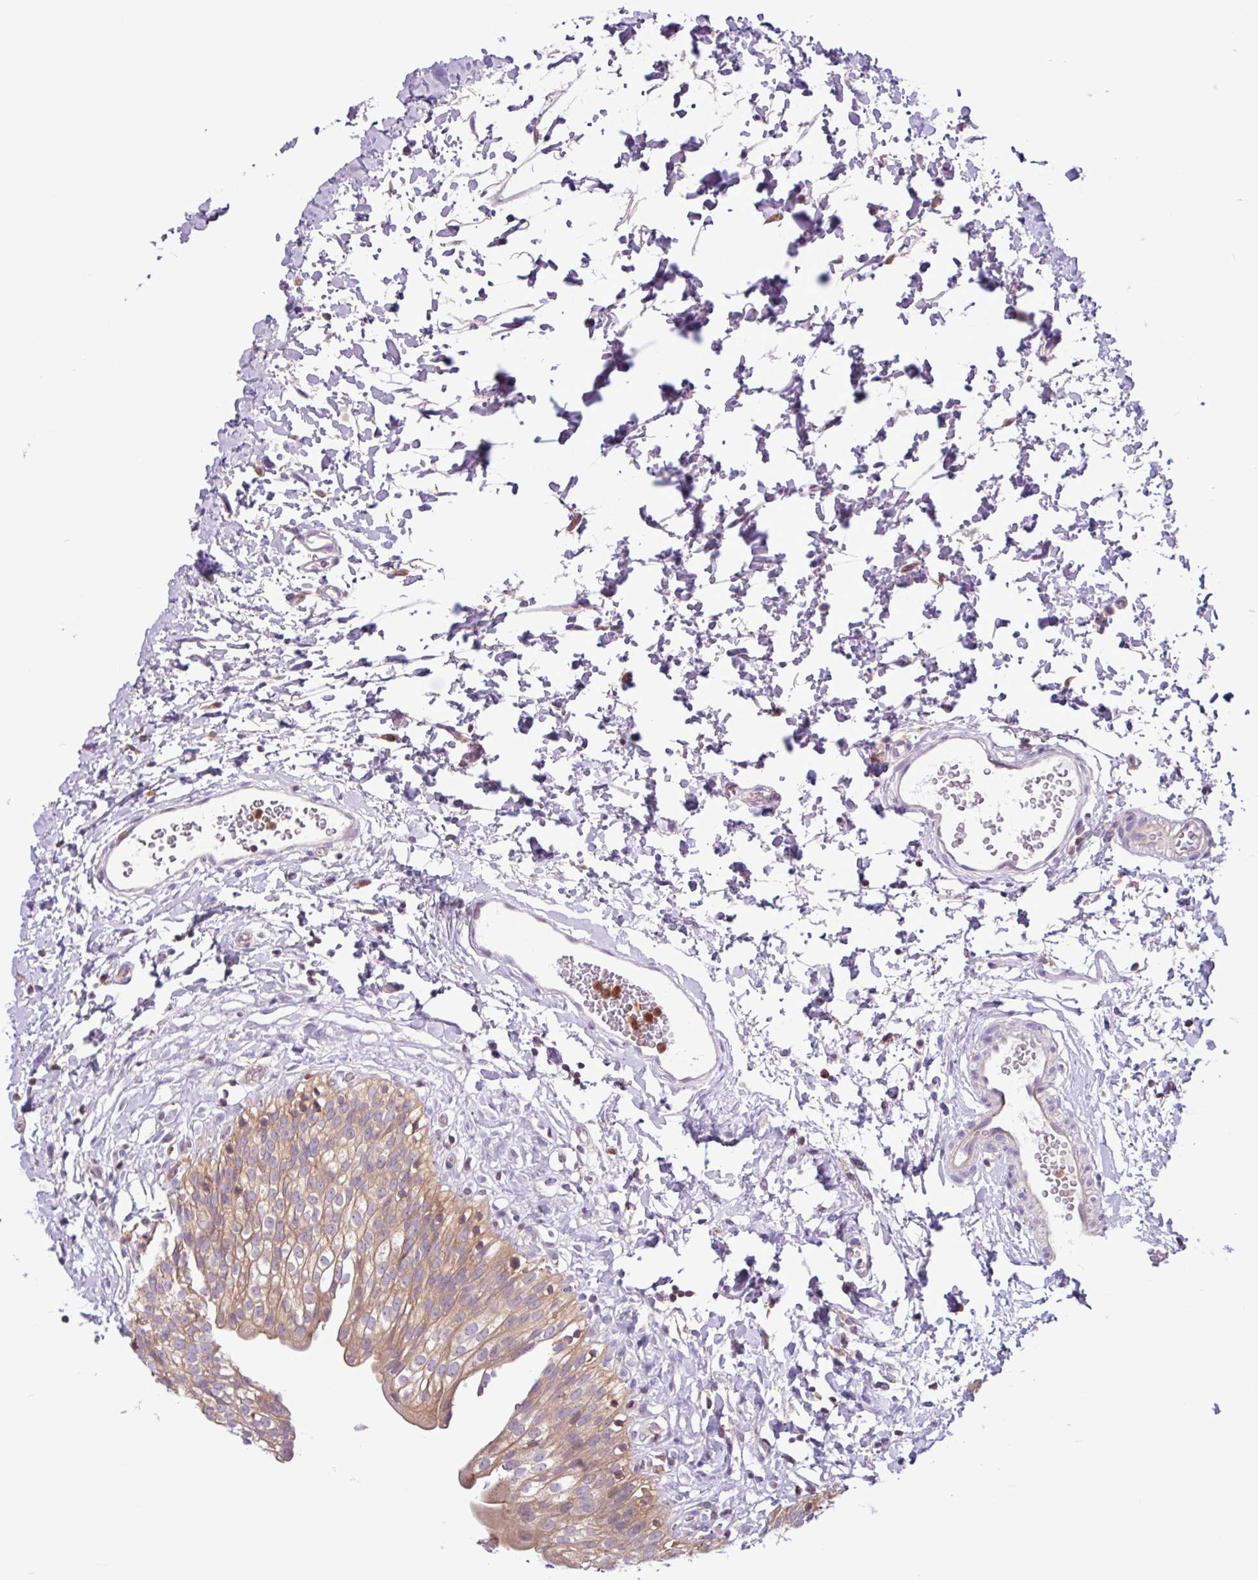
{"staining": {"intensity": "moderate", "quantity": ">75%", "location": "cytoplasmic/membranous"}, "tissue": "urinary bladder", "cell_type": "Urothelial cells", "image_type": "normal", "snomed": [{"axis": "morphology", "description": "Normal tissue, NOS"}, {"axis": "topography", "description": "Urinary bladder"}], "caption": "Human urinary bladder stained for a protein (brown) shows moderate cytoplasmic/membranous positive expression in approximately >75% of urothelial cells.", "gene": "ACTR3B", "patient": {"sex": "male", "age": 51}}